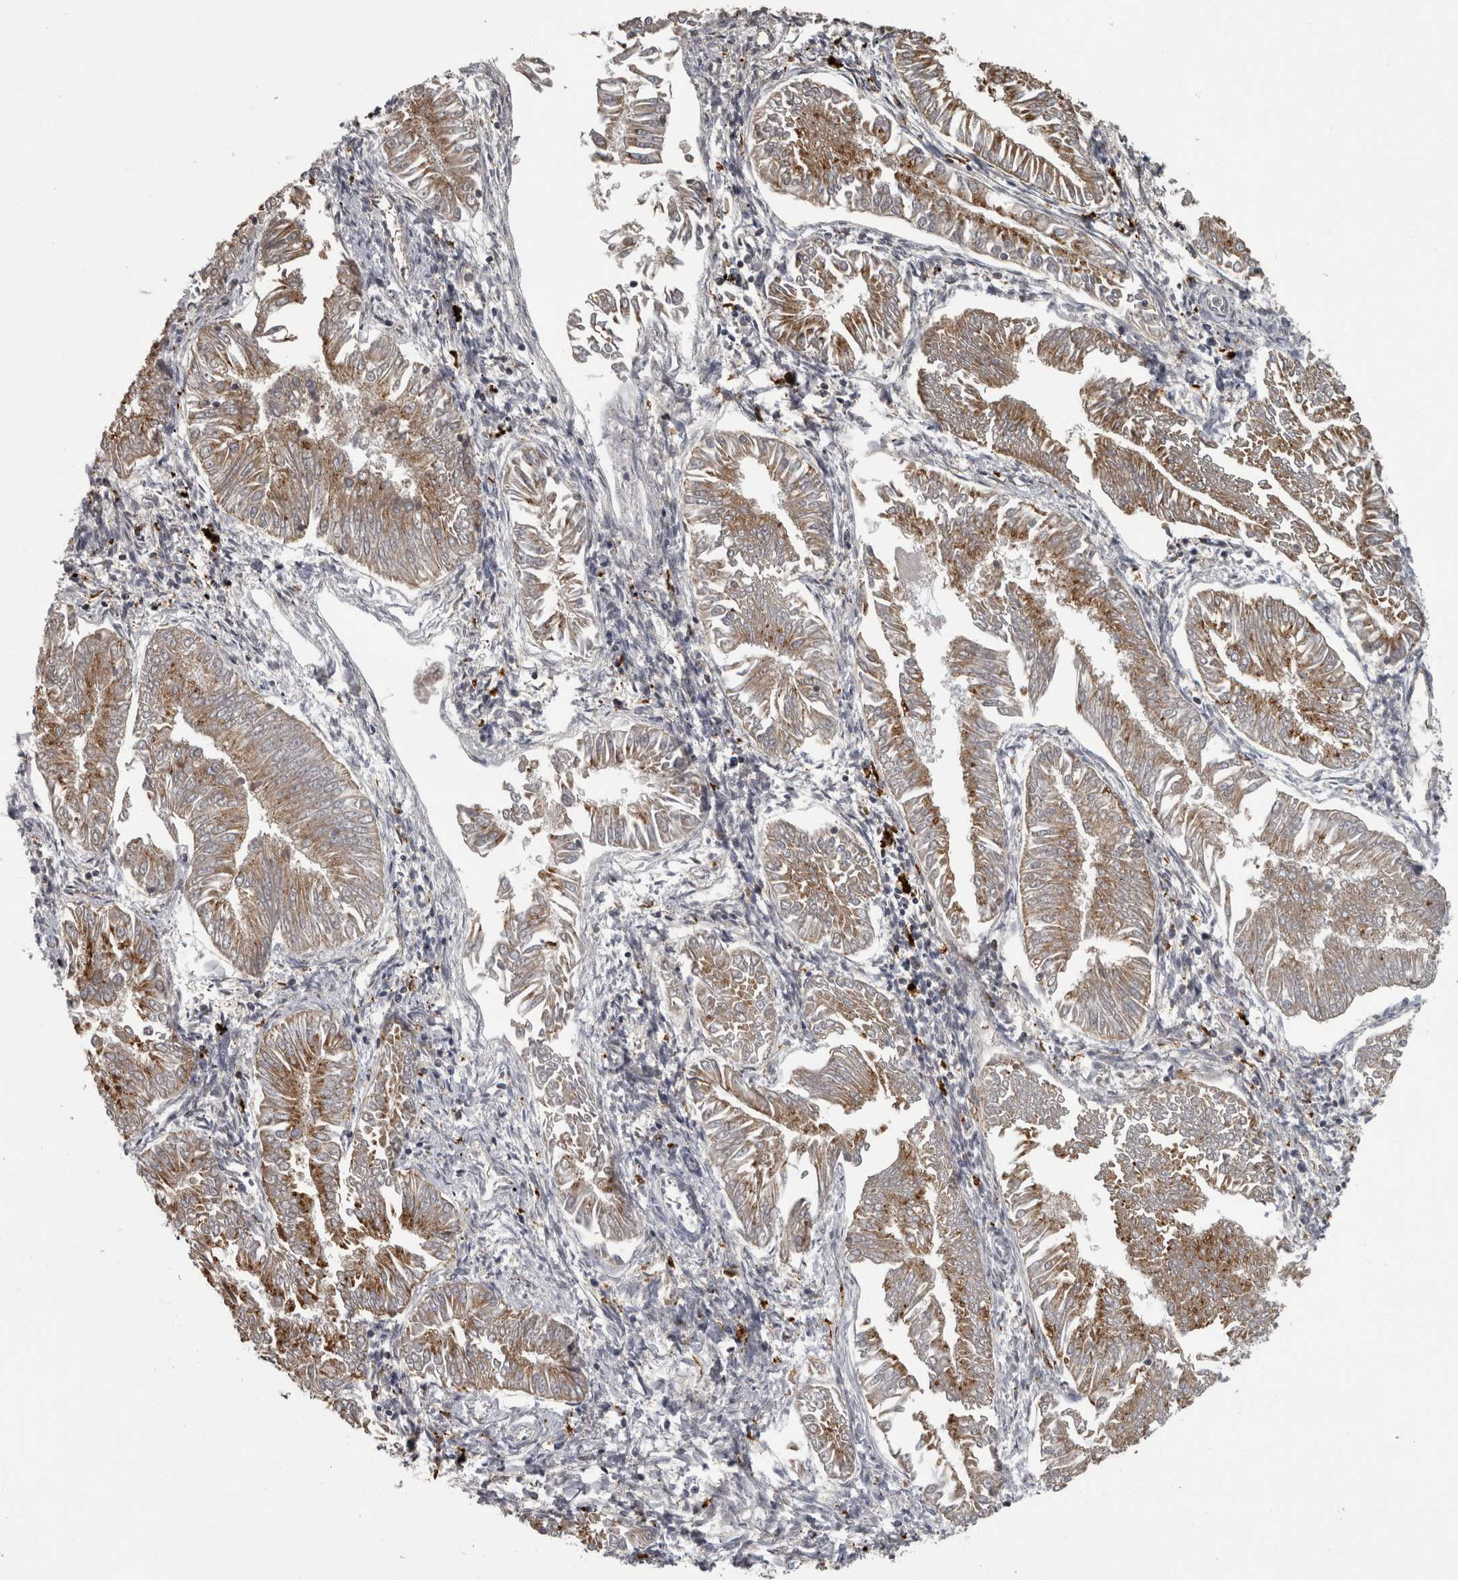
{"staining": {"intensity": "moderate", "quantity": ">75%", "location": "cytoplasmic/membranous"}, "tissue": "endometrial cancer", "cell_type": "Tumor cells", "image_type": "cancer", "snomed": [{"axis": "morphology", "description": "Adenocarcinoma, NOS"}, {"axis": "topography", "description": "Endometrium"}], "caption": "A micrograph showing moderate cytoplasmic/membranous expression in about >75% of tumor cells in endometrial adenocarcinoma, as visualized by brown immunohistochemical staining.", "gene": "NAAA", "patient": {"sex": "female", "age": 53}}